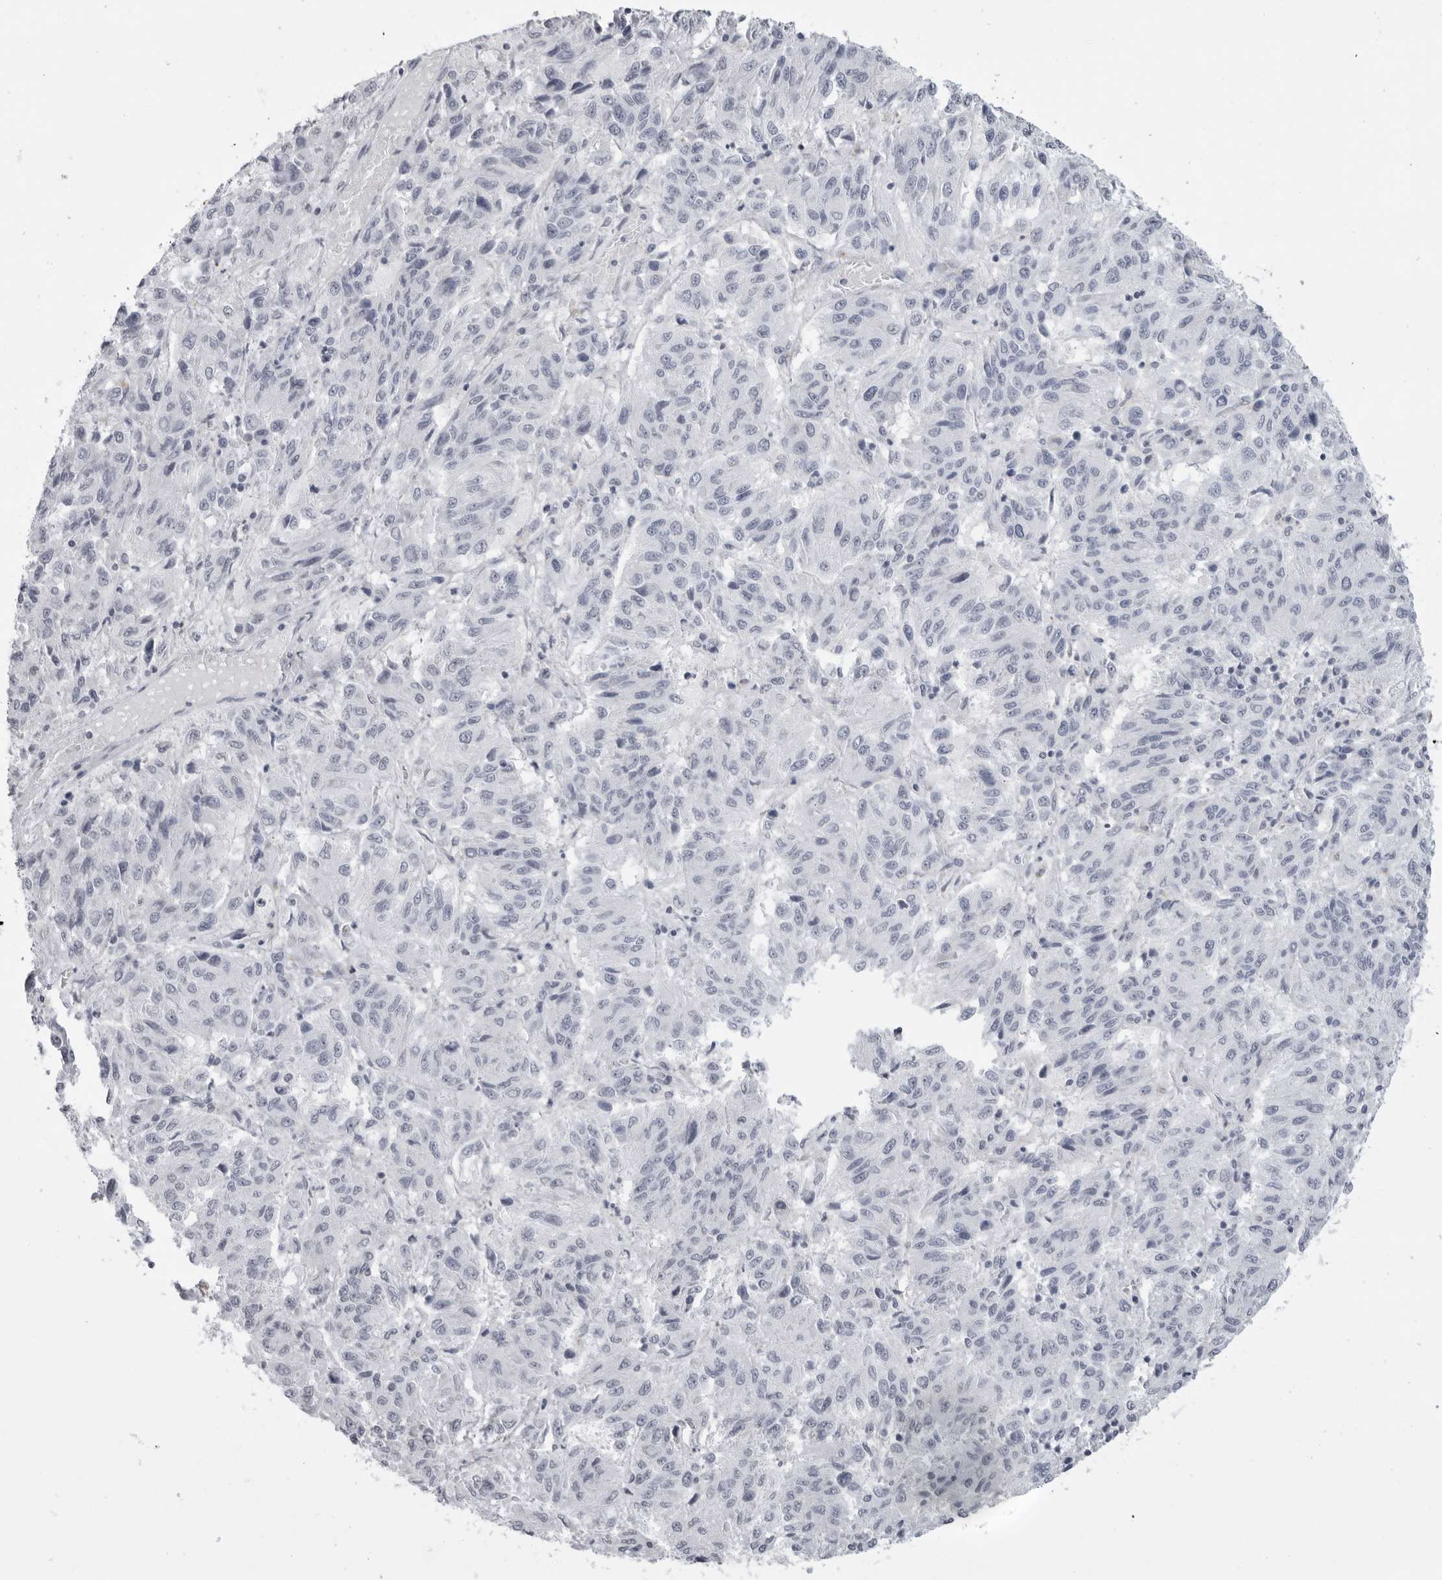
{"staining": {"intensity": "negative", "quantity": "none", "location": "none"}, "tissue": "melanoma", "cell_type": "Tumor cells", "image_type": "cancer", "snomed": [{"axis": "morphology", "description": "Malignant melanoma, NOS"}, {"axis": "topography", "description": "Skin"}], "caption": "Immunohistochemical staining of melanoma exhibits no significant positivity in tumor cells.", "gene": "SERPINF2", "patient": {"sex": "female", "age": 82}}